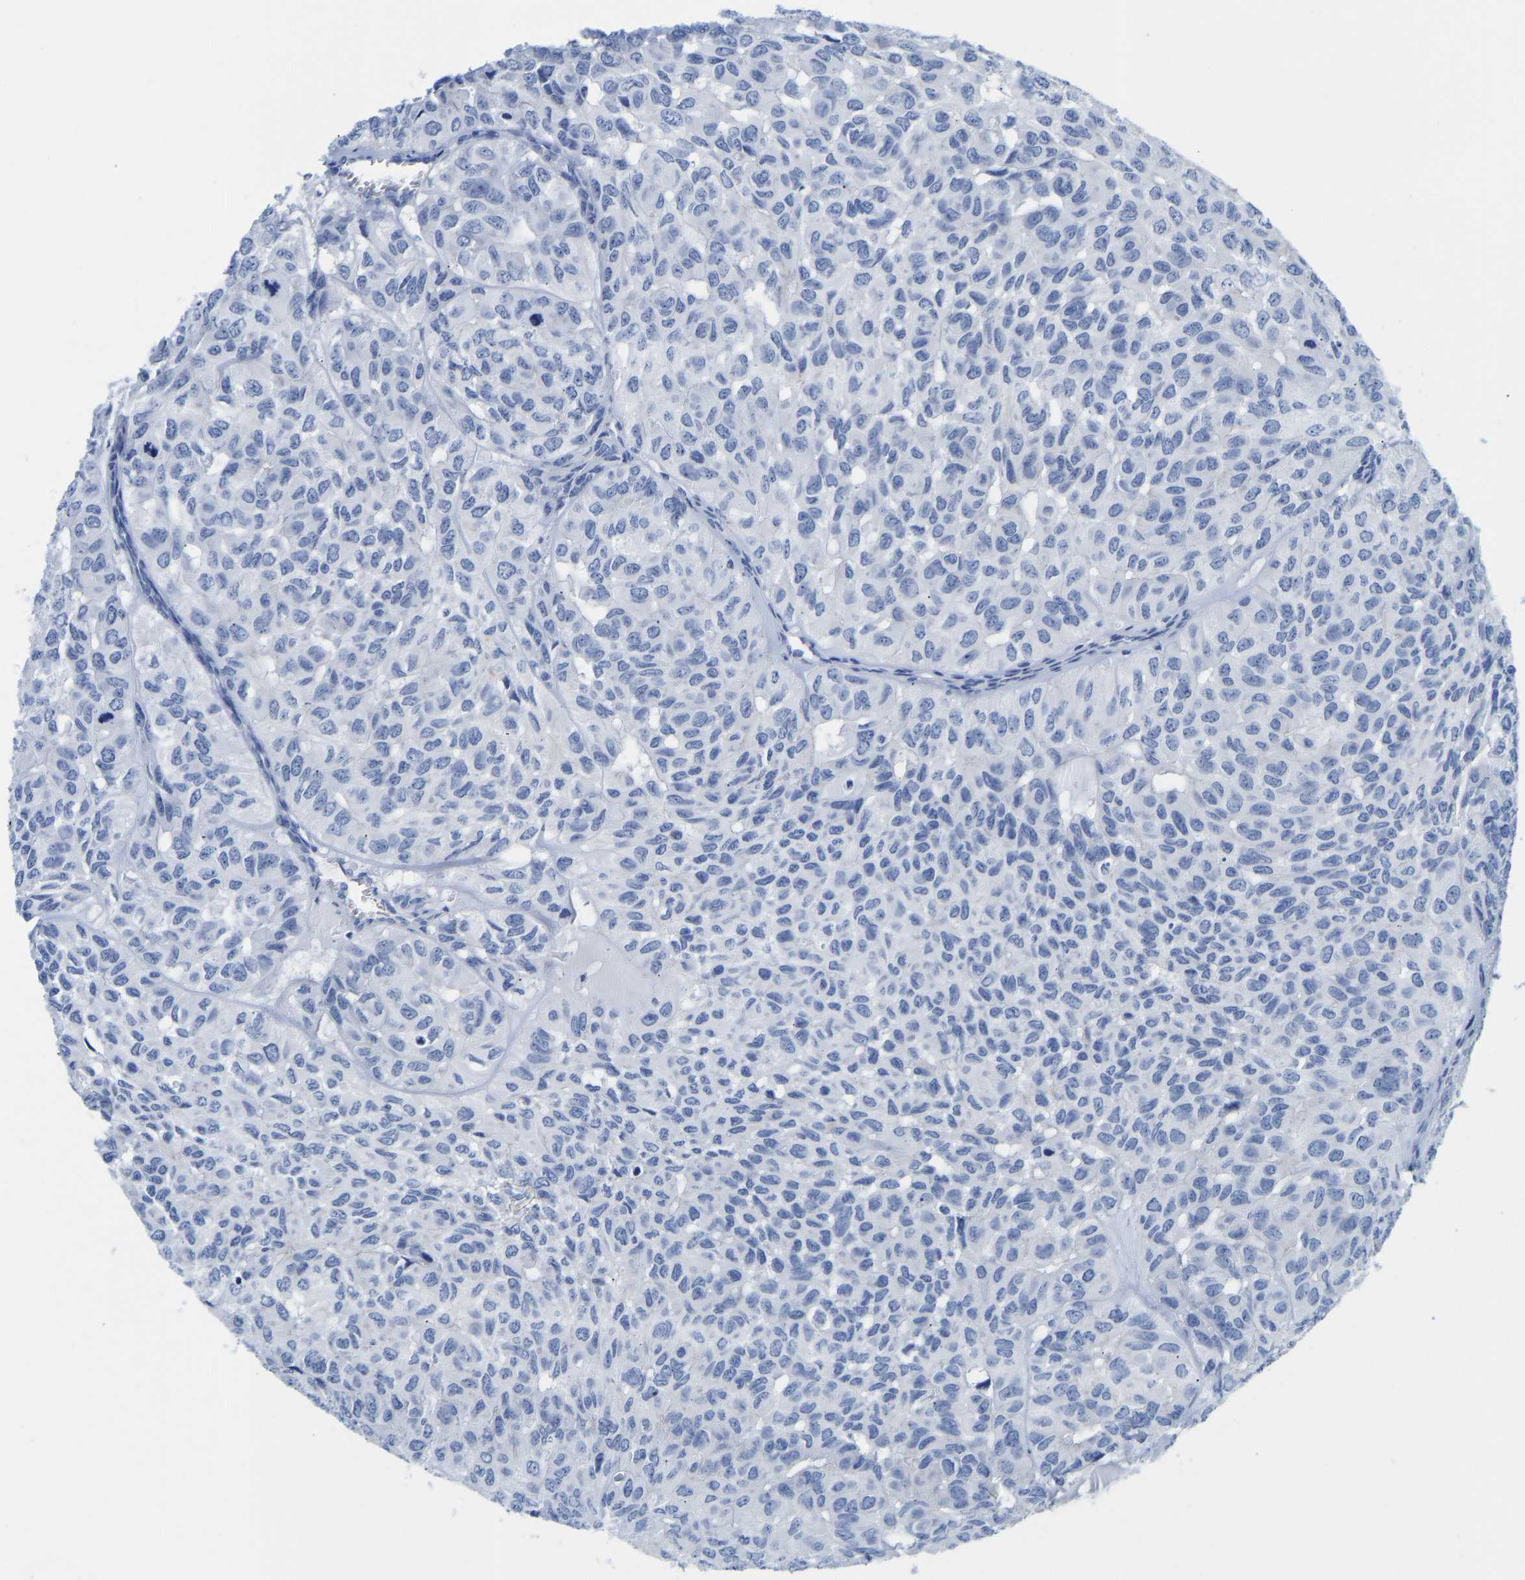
{"staining": {"intensity": "negative", "quantity": "none", "location": "none"}, "tissue": "head and neck cancer", "cell_type": "Tumor cells", "image_type": "cancer", "snomed": [{"axis": "morphology", "description": "Adenocarcinoma, NOS"}, {"axis": "topography", "description": "Salivary gland, NOS"}, {"axis": "topography", "description": "Head-Neck"}], "caption": "Immunohistochemistry image of human head and neck cancer stained for a protein (brown), which shows no expression in tumor cells. Brightfield microscopy of IHC stained with DAB (3,3'-diaminobenzidine) (brown) and hematoxylin (blue), captured at high magnification.", "gene": "NKAIN3", "patient": {"sex": "female", "age": 76}}